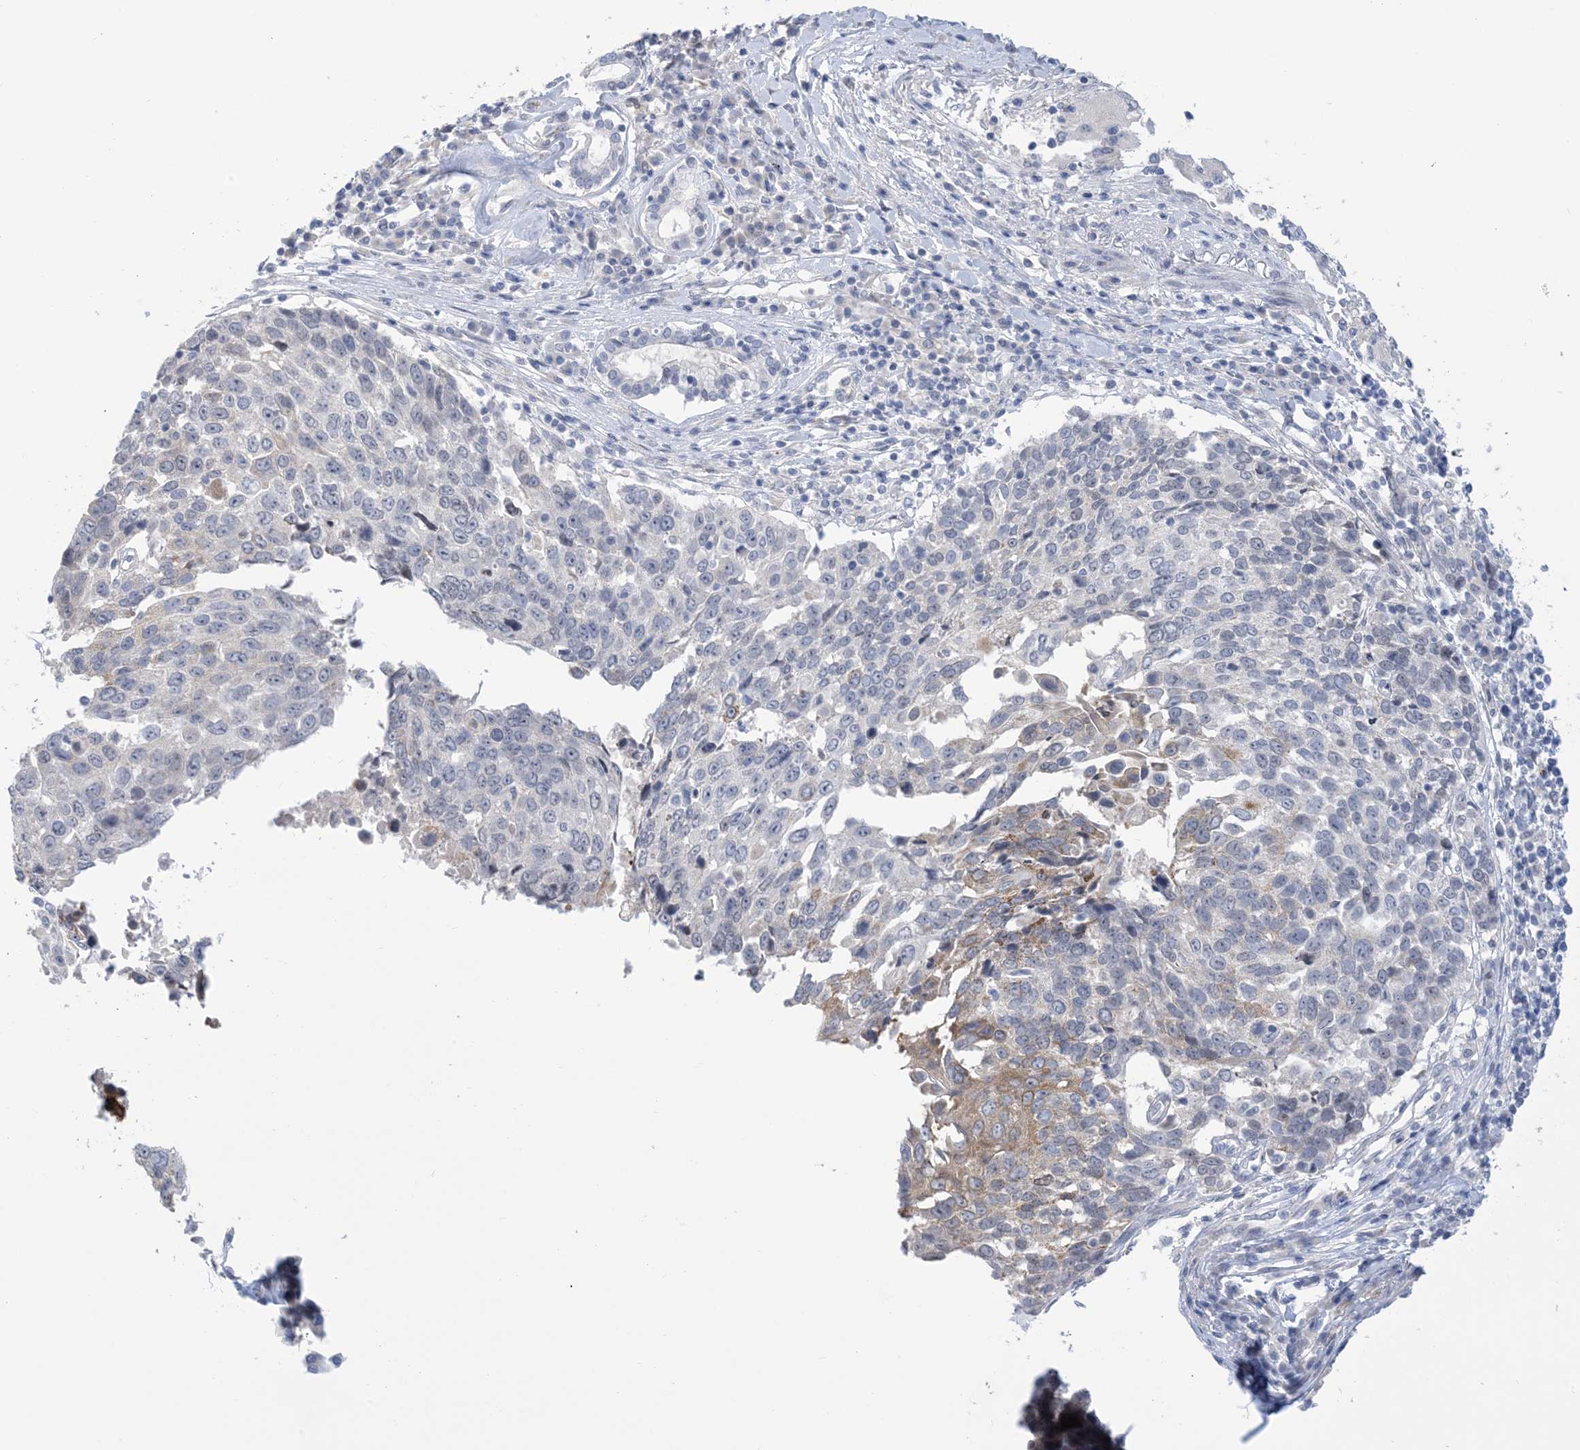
{"staining": {"intensity": "weak", "quantity": "<25%", "location": "cytoplasmic/membranous"}, "tissue": "lung cancer", "cell_type": "Tumor cells", "image_type": "cancer", "snomed": [{"axis": "morphology", "description": "Squamous cell carcinoma, NOS"}, {"axis": "topography", "description": "Lung"}], "caption": "DAB immunohistochemical staining of human lung cancer exhibits no significant staining in tumor cells.", "gene": "TTYH1", "patient": {"sex": "male", "age": 66}}